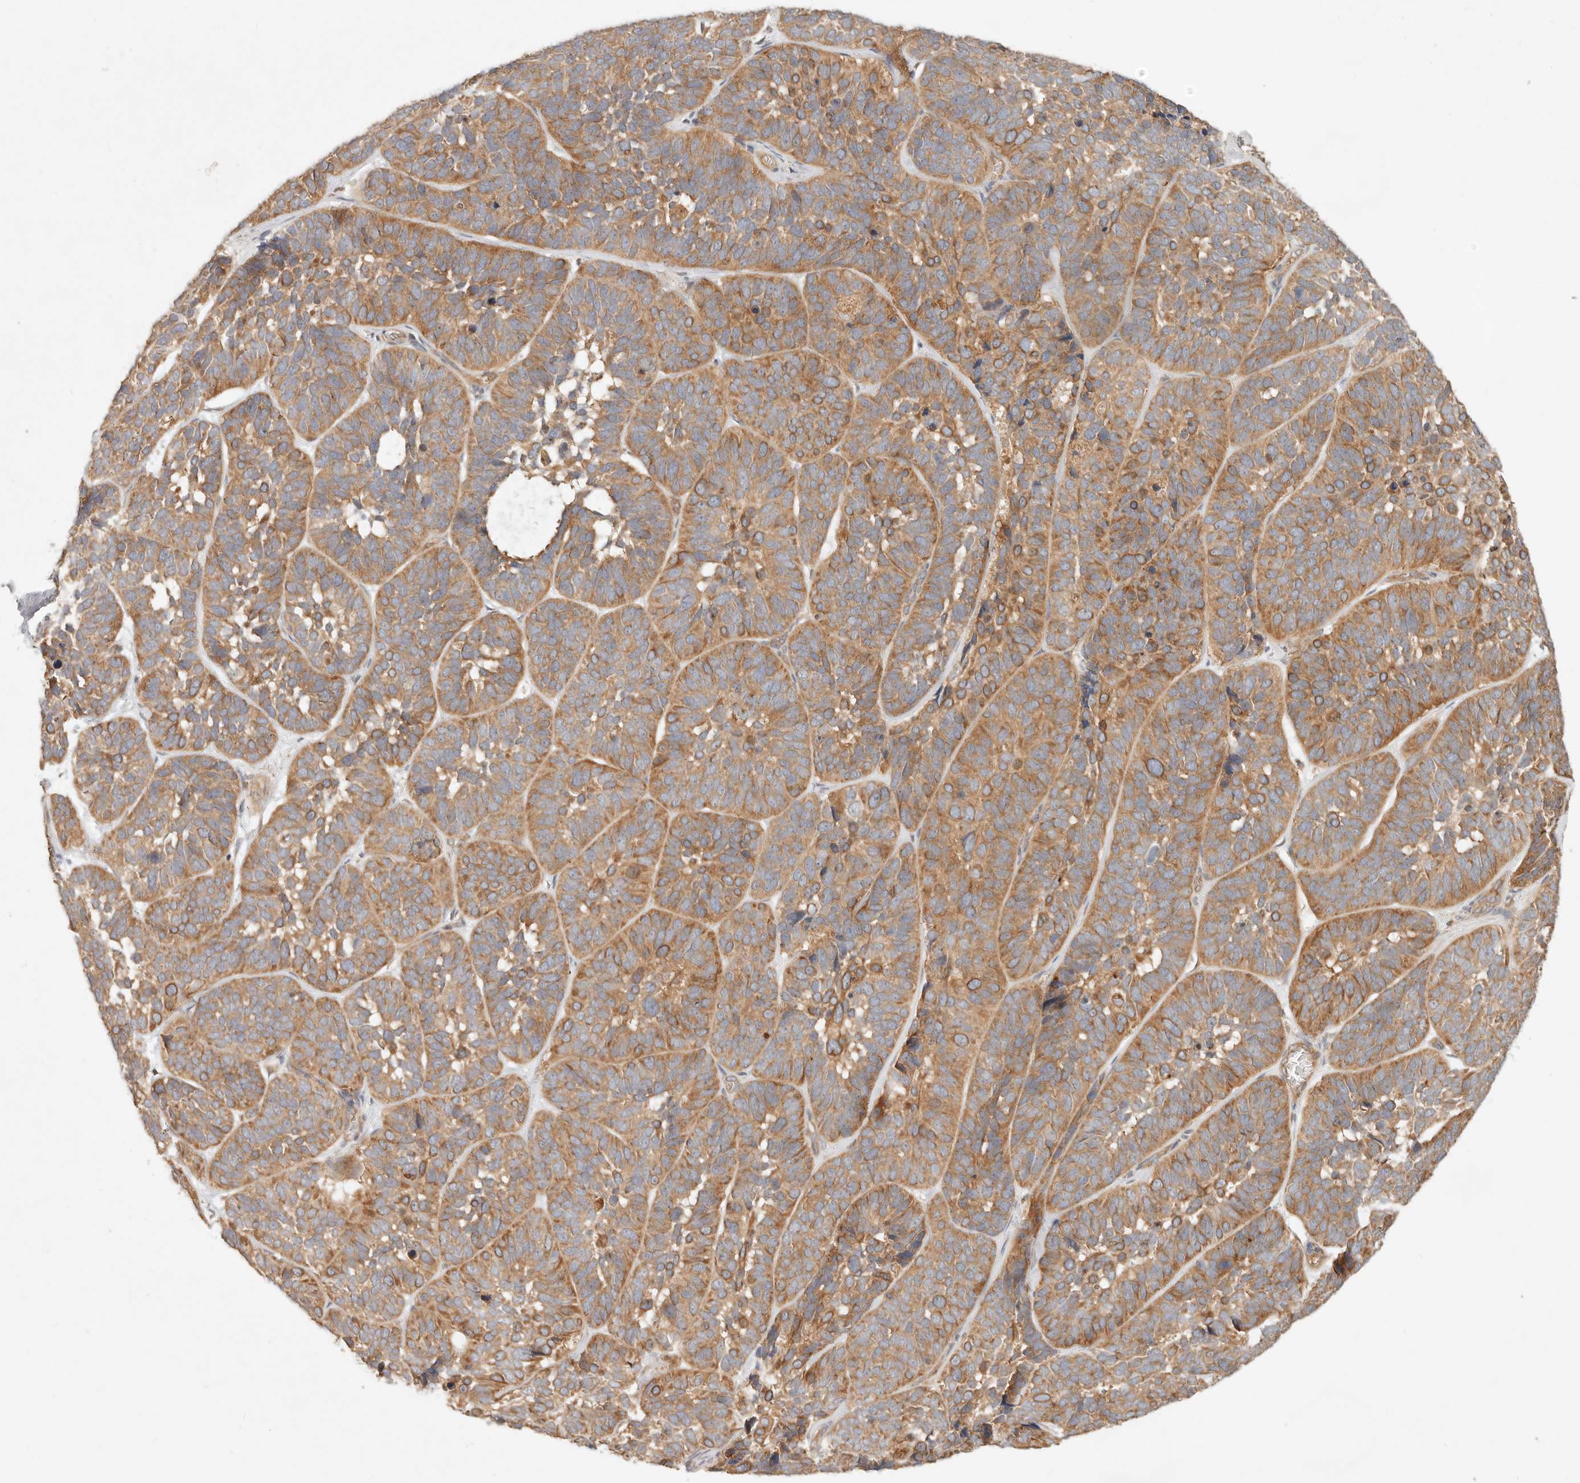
{"staining": {"intensity": "moderate", "quantity": ">75%", "location": "cytoplasmic/membranous"}, "tissue": "skin cancer", "cell_type": "Tumor cells", "image_type": "cancer", "snomed": [{"axis": "morphology", "description": "Basal cell carcinoma"}, {"axis": "topography", "description": "Skin"}], "caption": "A brown stain highlights moderate cytoplasmic/membranous positivity of a protein in skin basal cell carcinoma tumor cells.", "gene": "HECTD3", "patient": {"sex": "male", "age": 62}}